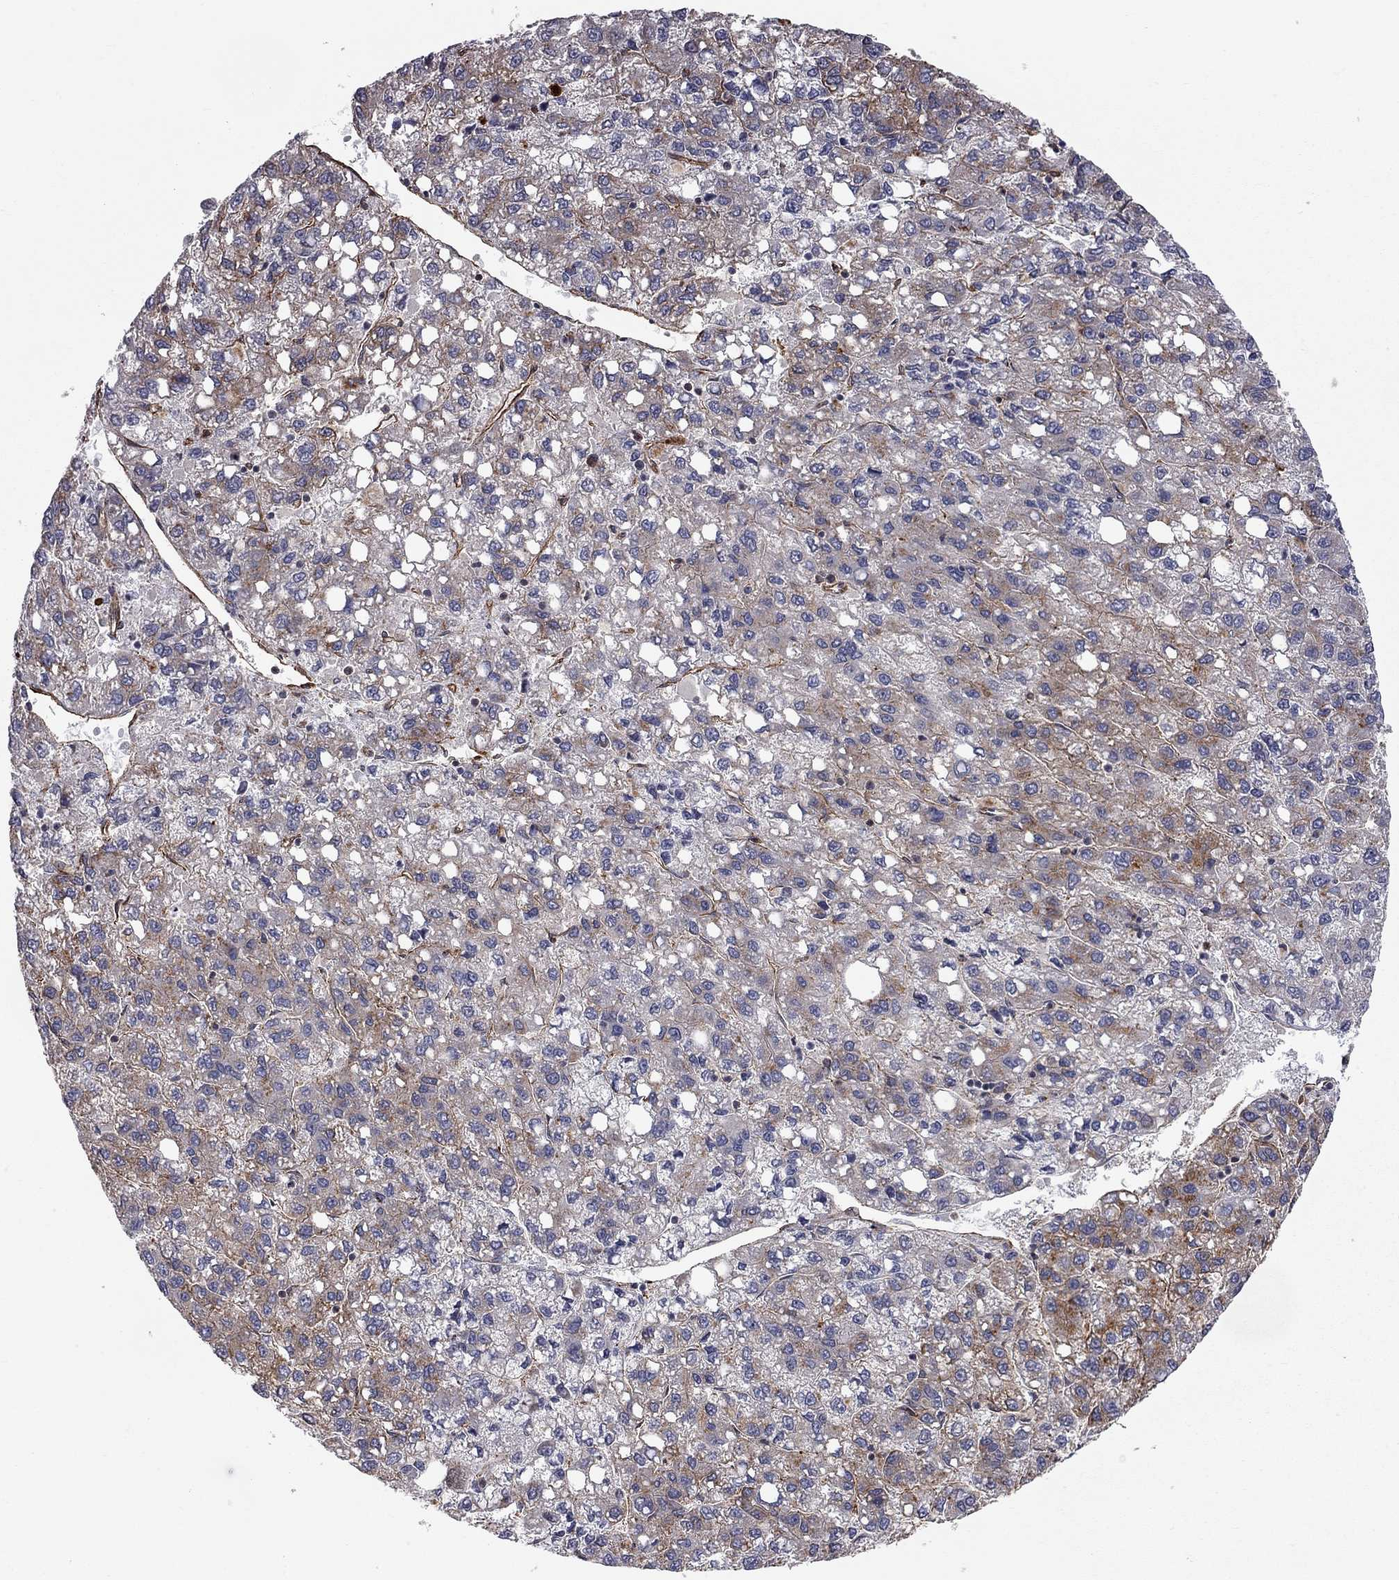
{"staining": {"intensity": "moderate", "quantity": "<25%", "location": "cytoplasmic/membranous"}, "tissue": "liver cancer", "cell_type": "Tumor cells", "image_type": "cancer", "snomed": [{"axis": "morphology", "description": "Carcinoma, Hepatocellular, NOS"}, {"axis": "topography", "description": "Liver"}], "caption": "Immunohistochemistry (IHC) photomicrograph of human liver hepatocellular carcinoma stained for a protein (brown), which displays low levels of moderate cytoplasmic/membranous staining in about <25% of tumor cells.", "gene": "RASEF", "patient": {"sex": "female", "age": 82}}